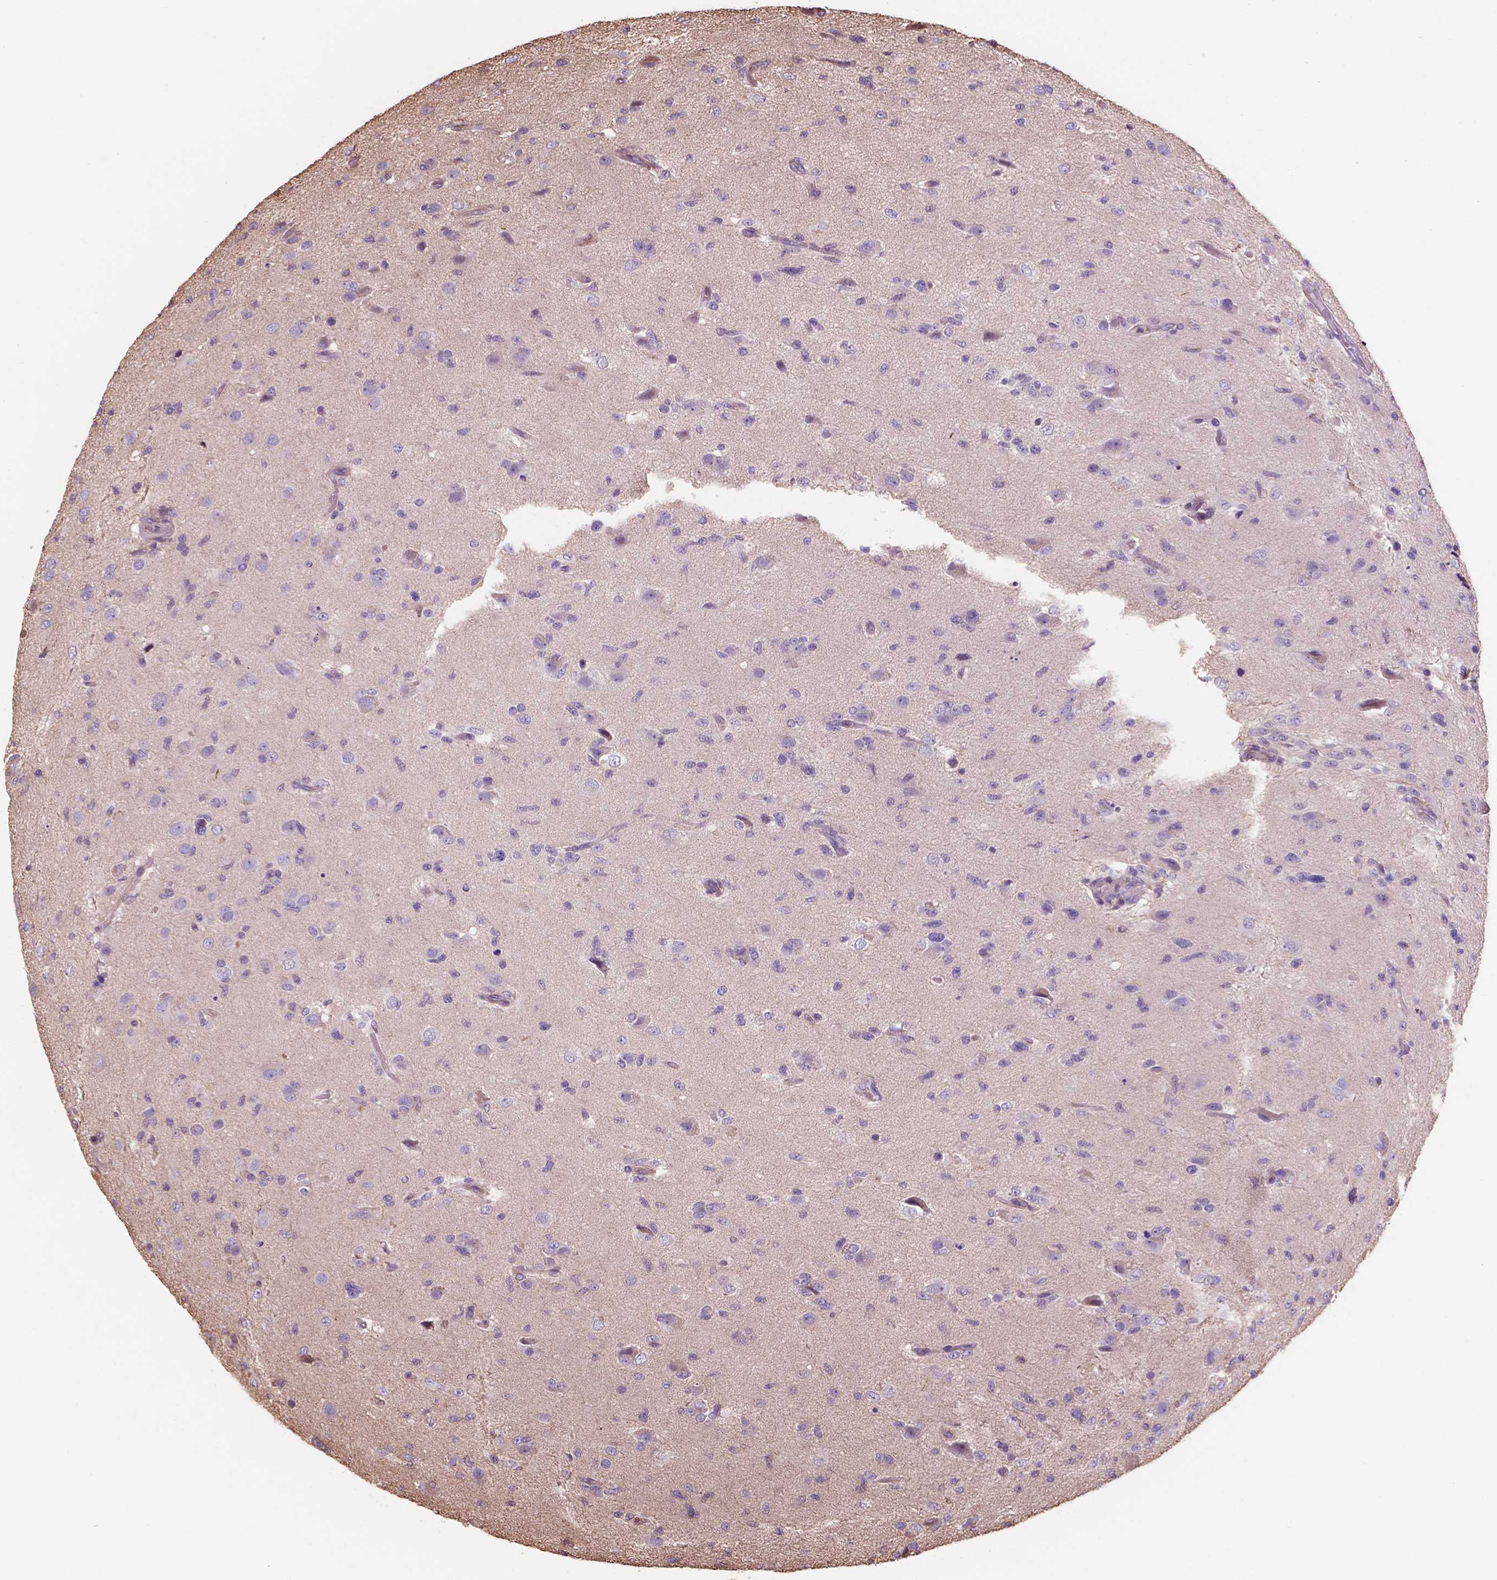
{"staining": {"intensity": "negative", "quantity": "none", "location": "none"}, "tissue": "glioma", "cell_type": "Tumor cells", "image_type": "cancer", "snomed": [{"axis": "morphology", "description": "Glioma, malignant, High grade"}, {"axis": "topography", "description": "Brain"}], "caption": "High power microscopy micrograph of an immunohistochemistry histopathology image of glioma, revealing no significant positivity in tumor cells.", "gene": "NIPA2", "patient": {"sex": "male", "age": 68}}